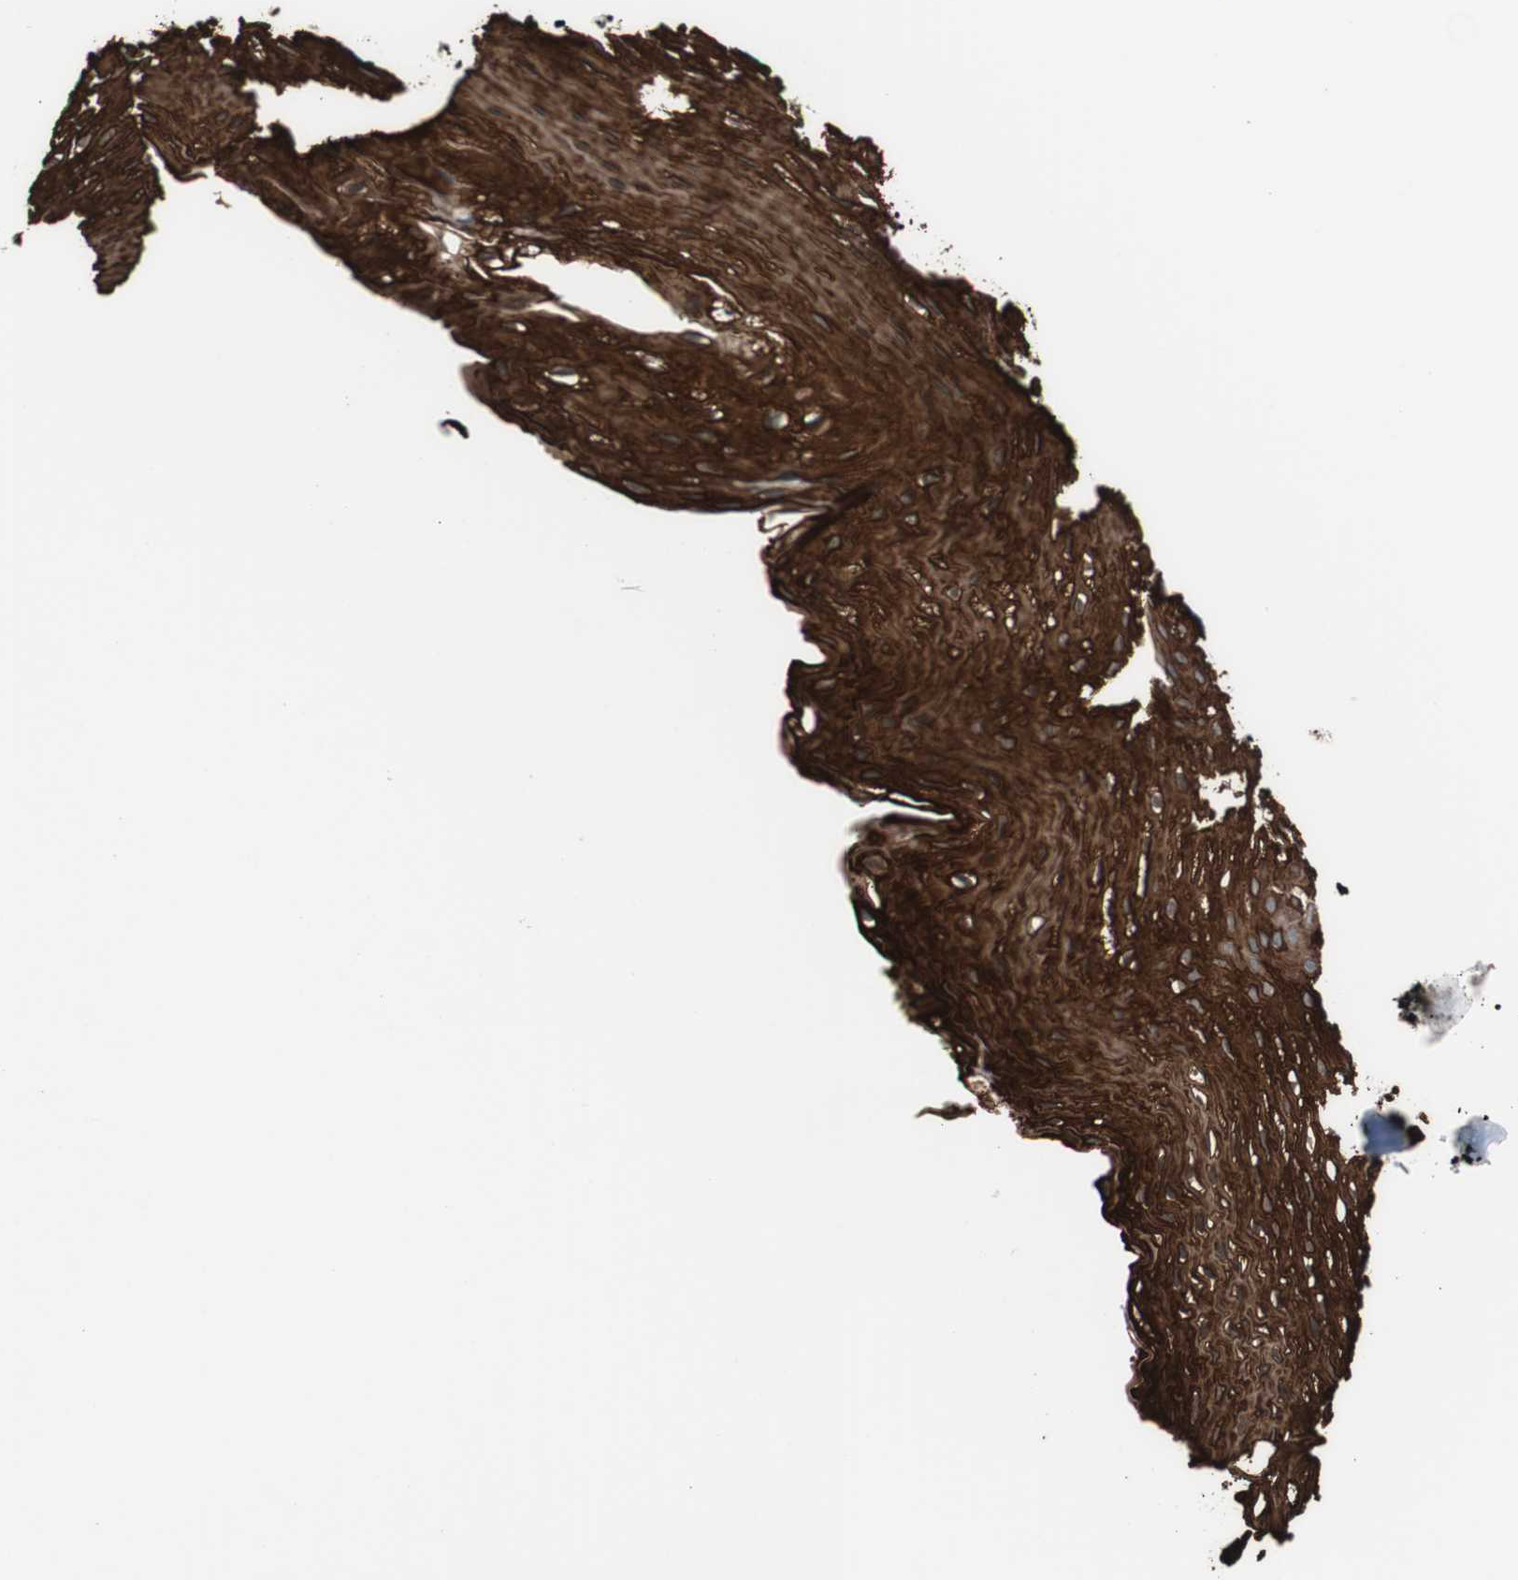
{"staining": {"intensity": "strong", "quantity": "25%-75%", "location": "cytoplasmic/membranous"}, "tissue": "esophagus", "cell_type": "Squamous epithelial cells", "image_type": "normal", "snomed": [{"axis": "morphology", "description": "Normal tissue, NOS"}, {"axis": "topography", "description": "Esophagus"}], "caption": "A photomicrograph showing strong cytoplasmic/membranous positivity in about 25%-75% of squamous epithelial cells in normal esophagus, as visualized by brown immunohistochemical staining.", "gene": "CLEC4D", "patient": {"sex": "male", "age": 48}}